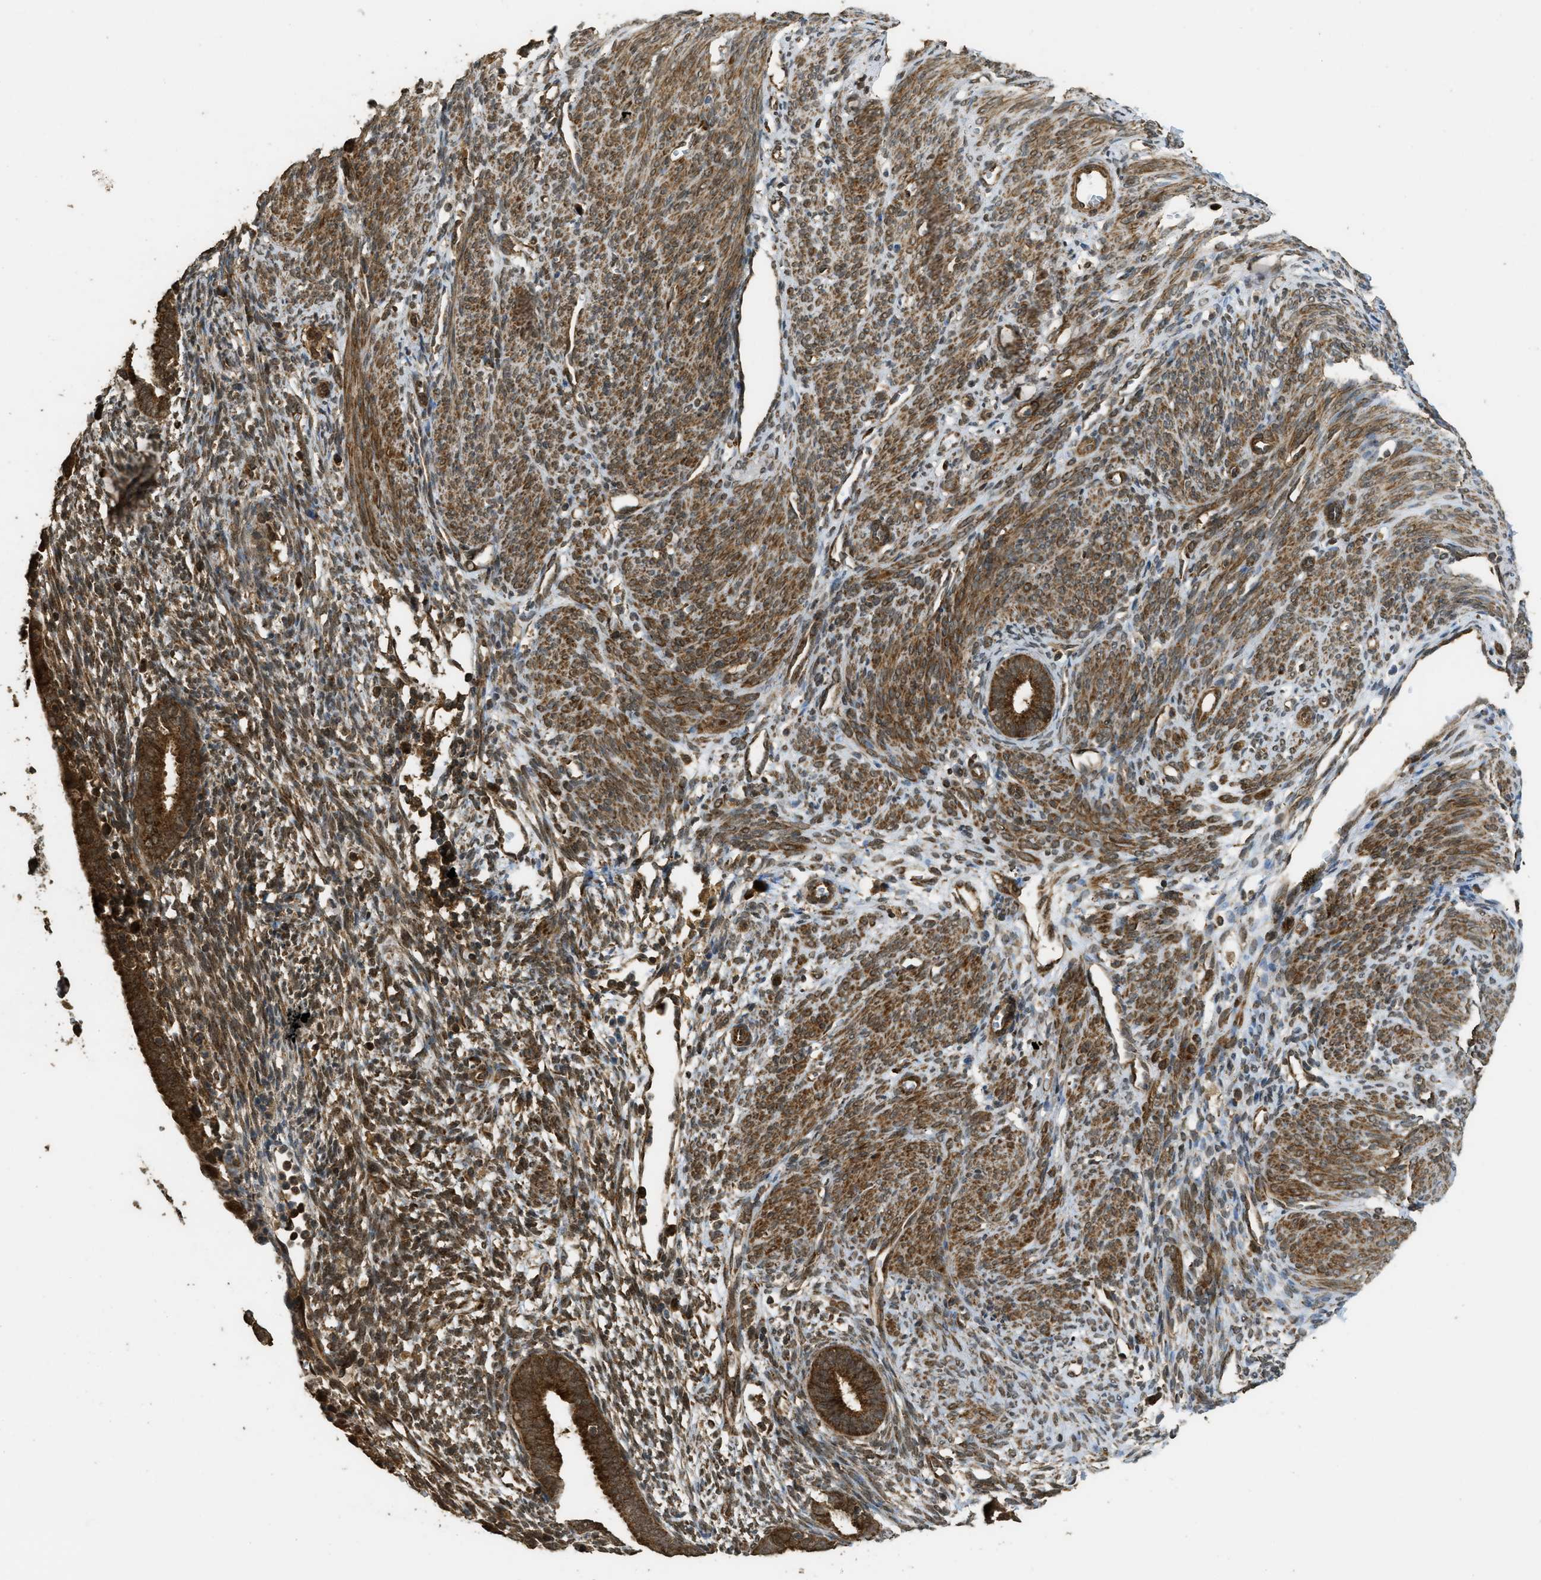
{"staining": {"intensity": "moderate", "quantity": "25%-75%", "location": "cytoplasmic/membranous"}, "tissue": "endometrium", "cell_type": "Cells in endometrial stroma", "image_type": "normal", "snomed": [{"axis": "morphology", "description": "Normal tissue, NOS"}, {"axis": "morphology", "description": "Adenocarcinoma, NOS"}, {"axis": "topography", "description": "Endometrium"}, {"axis": "topography", "description": "Ovary"}], "caption": "DAB immunohistochemical staining of unremarkable human endometrium shows moderate cytoplasmic/membranous protein positivity in about 25%-75% of cells in endometrial stroma.", "gene": "CTPS1", "patient": {"sex": "female", "age": 68}}